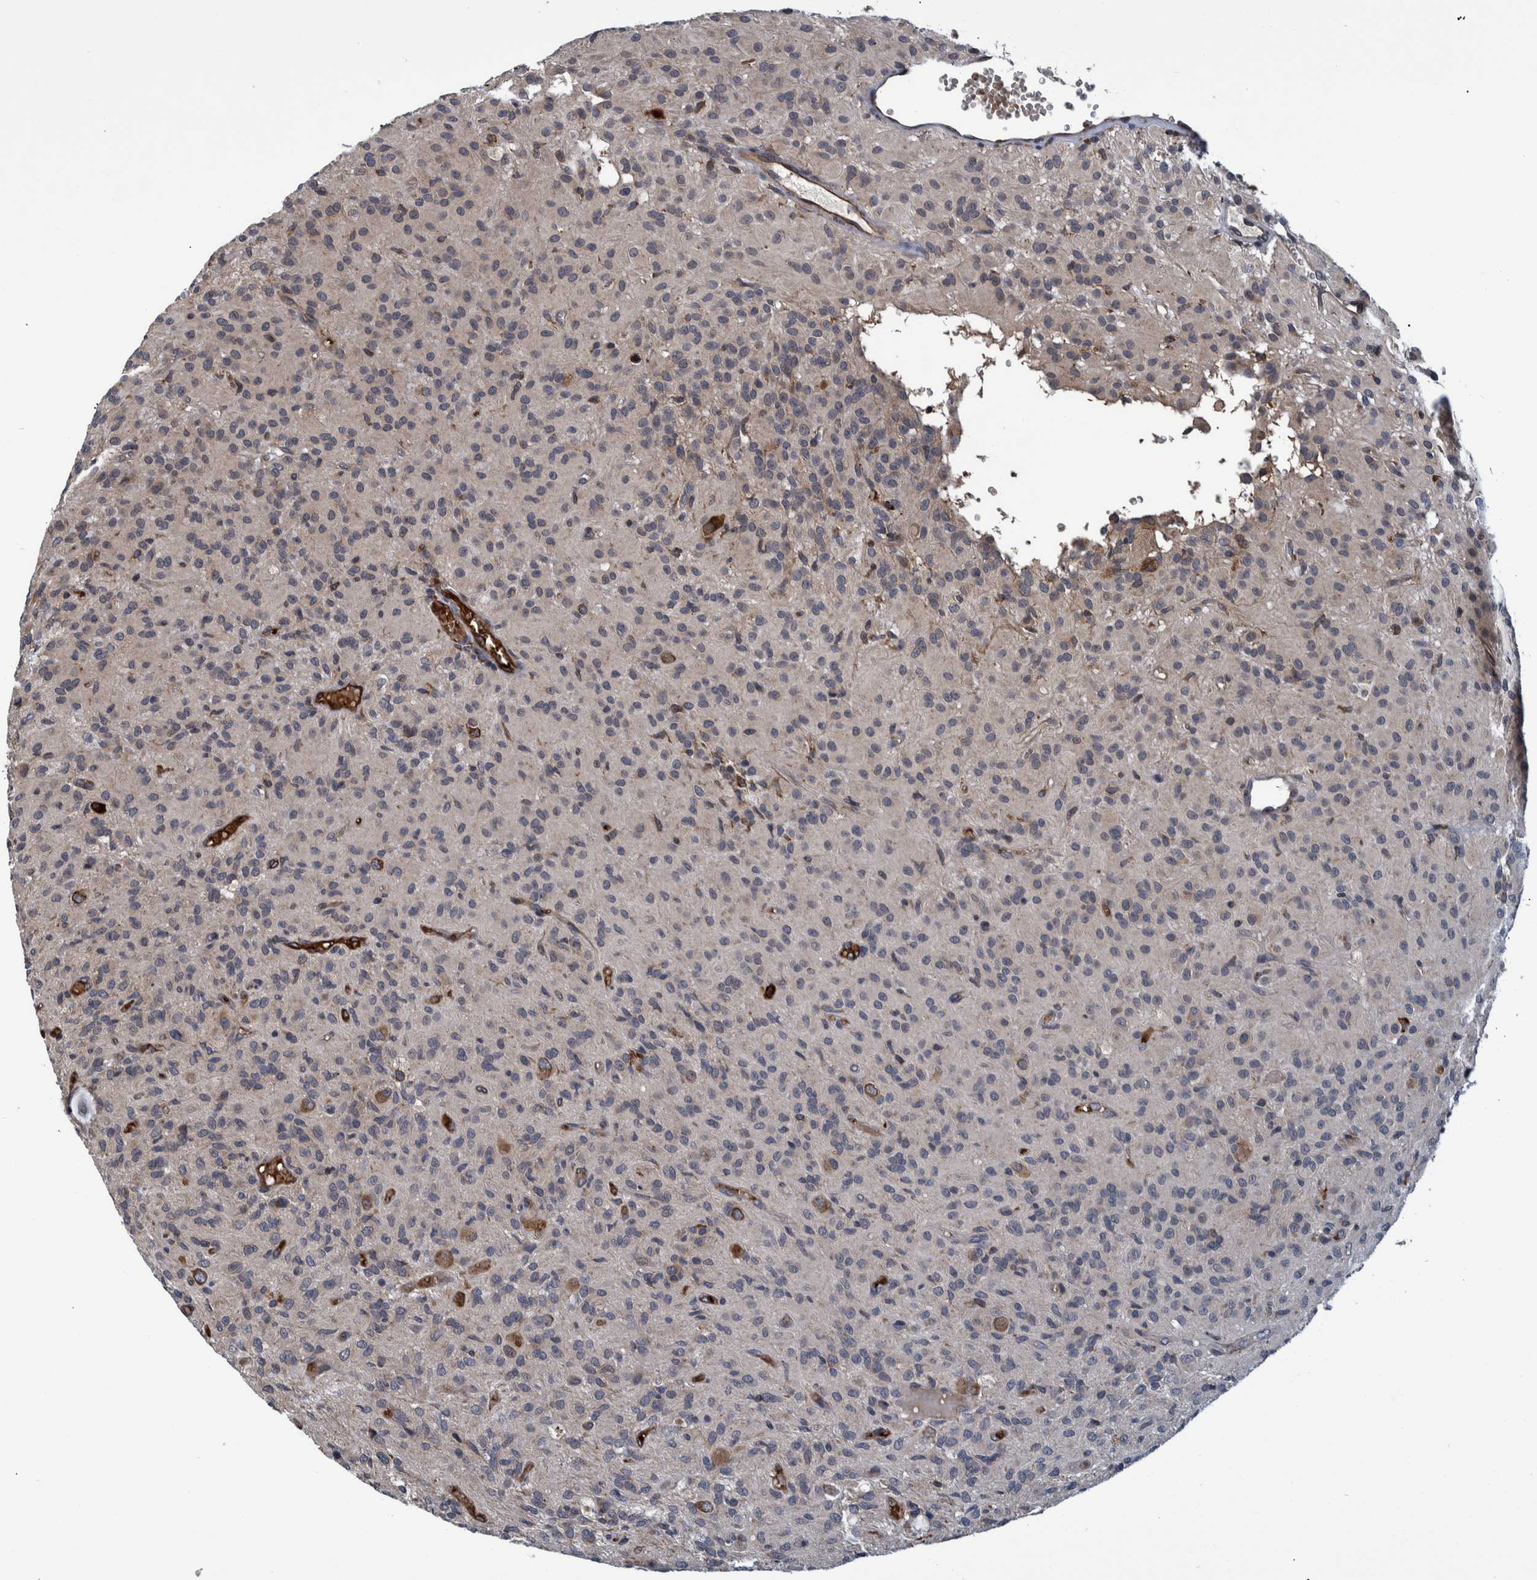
{"staining": {"intensity": "weak", "quantity": "25%-75%", "location": "cytoplasmic/membranous"}, "tissue": "glioma", "cell_type": "Tumor cells", "image_type": "cancer", "snomed": [{"axis": "morphology", "description": "Glioma, malignant, High grade"}, {"axis": "topography", "description": "Brain"}], "caption": "Immunohistochemical staining of glioma shows weak cytoplasmic/membranous protein expression in about 25%-75% of tumor cells.", "gene": "SPAG5", "patient": {"sex": "female", "age": 59}}